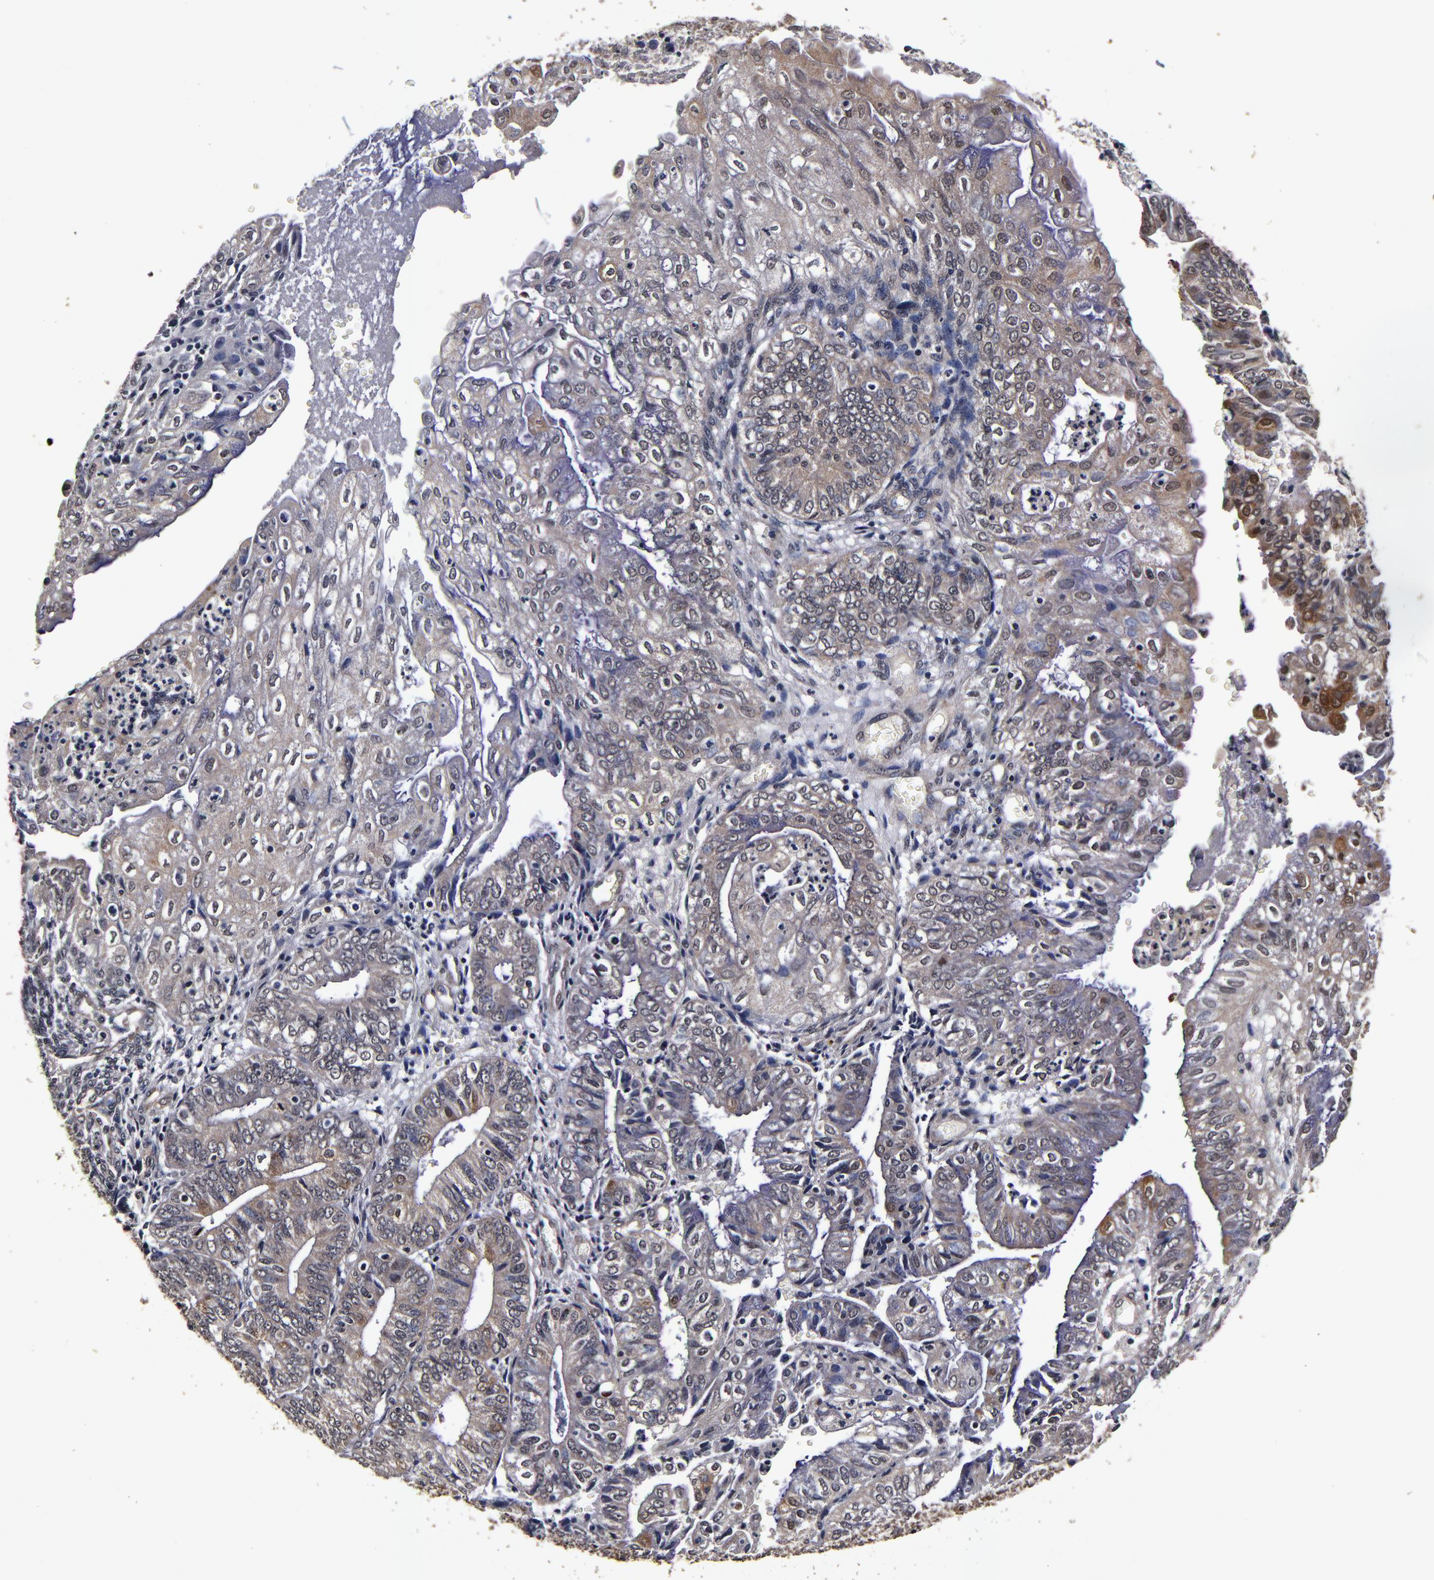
{"staining": {"intensity": "weak", "quantity": ">75%", "location": "cytoplasmic/membranous"}, "tissue": "endometrial cancer", "cell_type": "Tumor cells", "image_type": "cancer", "snomed": [{"axis": "morphology", "description": "Adenocarcinoma, NOS"}, {"axis": "topography", "description": "Endometrium"}], "caption": "High-power microscopy captured an immunohistochemistry image of adenocarcinoma (endometrial), revealing weak cytoplasmic/membranous positivity in about >75% of tumor cells. Nuclei are stained in blue.", "gene": "MMP15", "patient": {"sex": "female", "age": 55}}